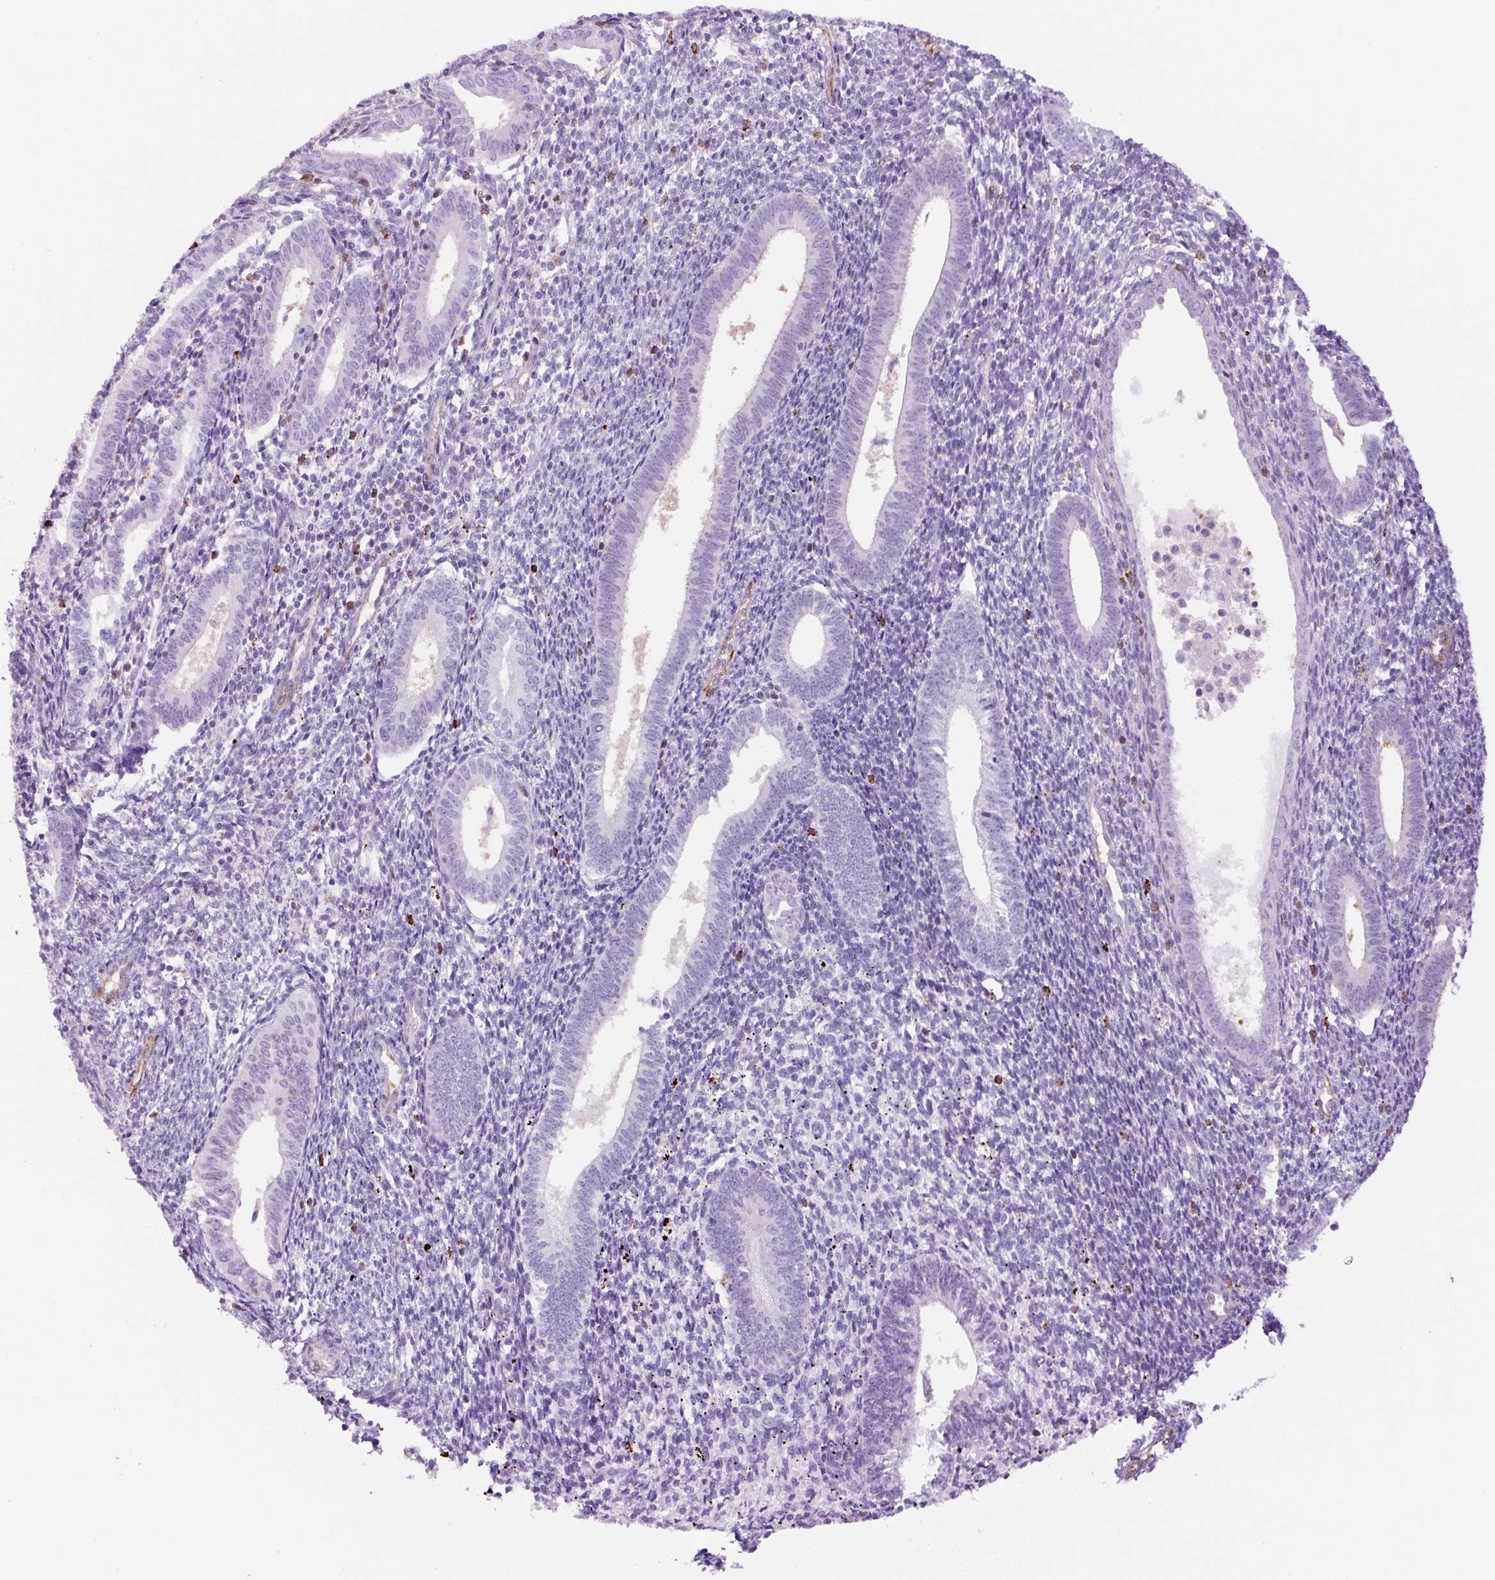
{"staining": {"intensity": "negative", "quantity": "none", "location": "none"}, "tissue": "endometrium", "cell_type": "Cells in endometrial stroma", "image_type": "normal", "snomed": [{"axis": "morphology", "description": "Normal tissue, NOS"}, {"axis": "topography", "description": "Endometrium"}], "caption": "Benign endometrium was stained to show a protein in brown. There is no significant positivity in cells in endometrial stroma.", "gene": "B3GALT5", "patient": {"sex": "female", "age": 41}}